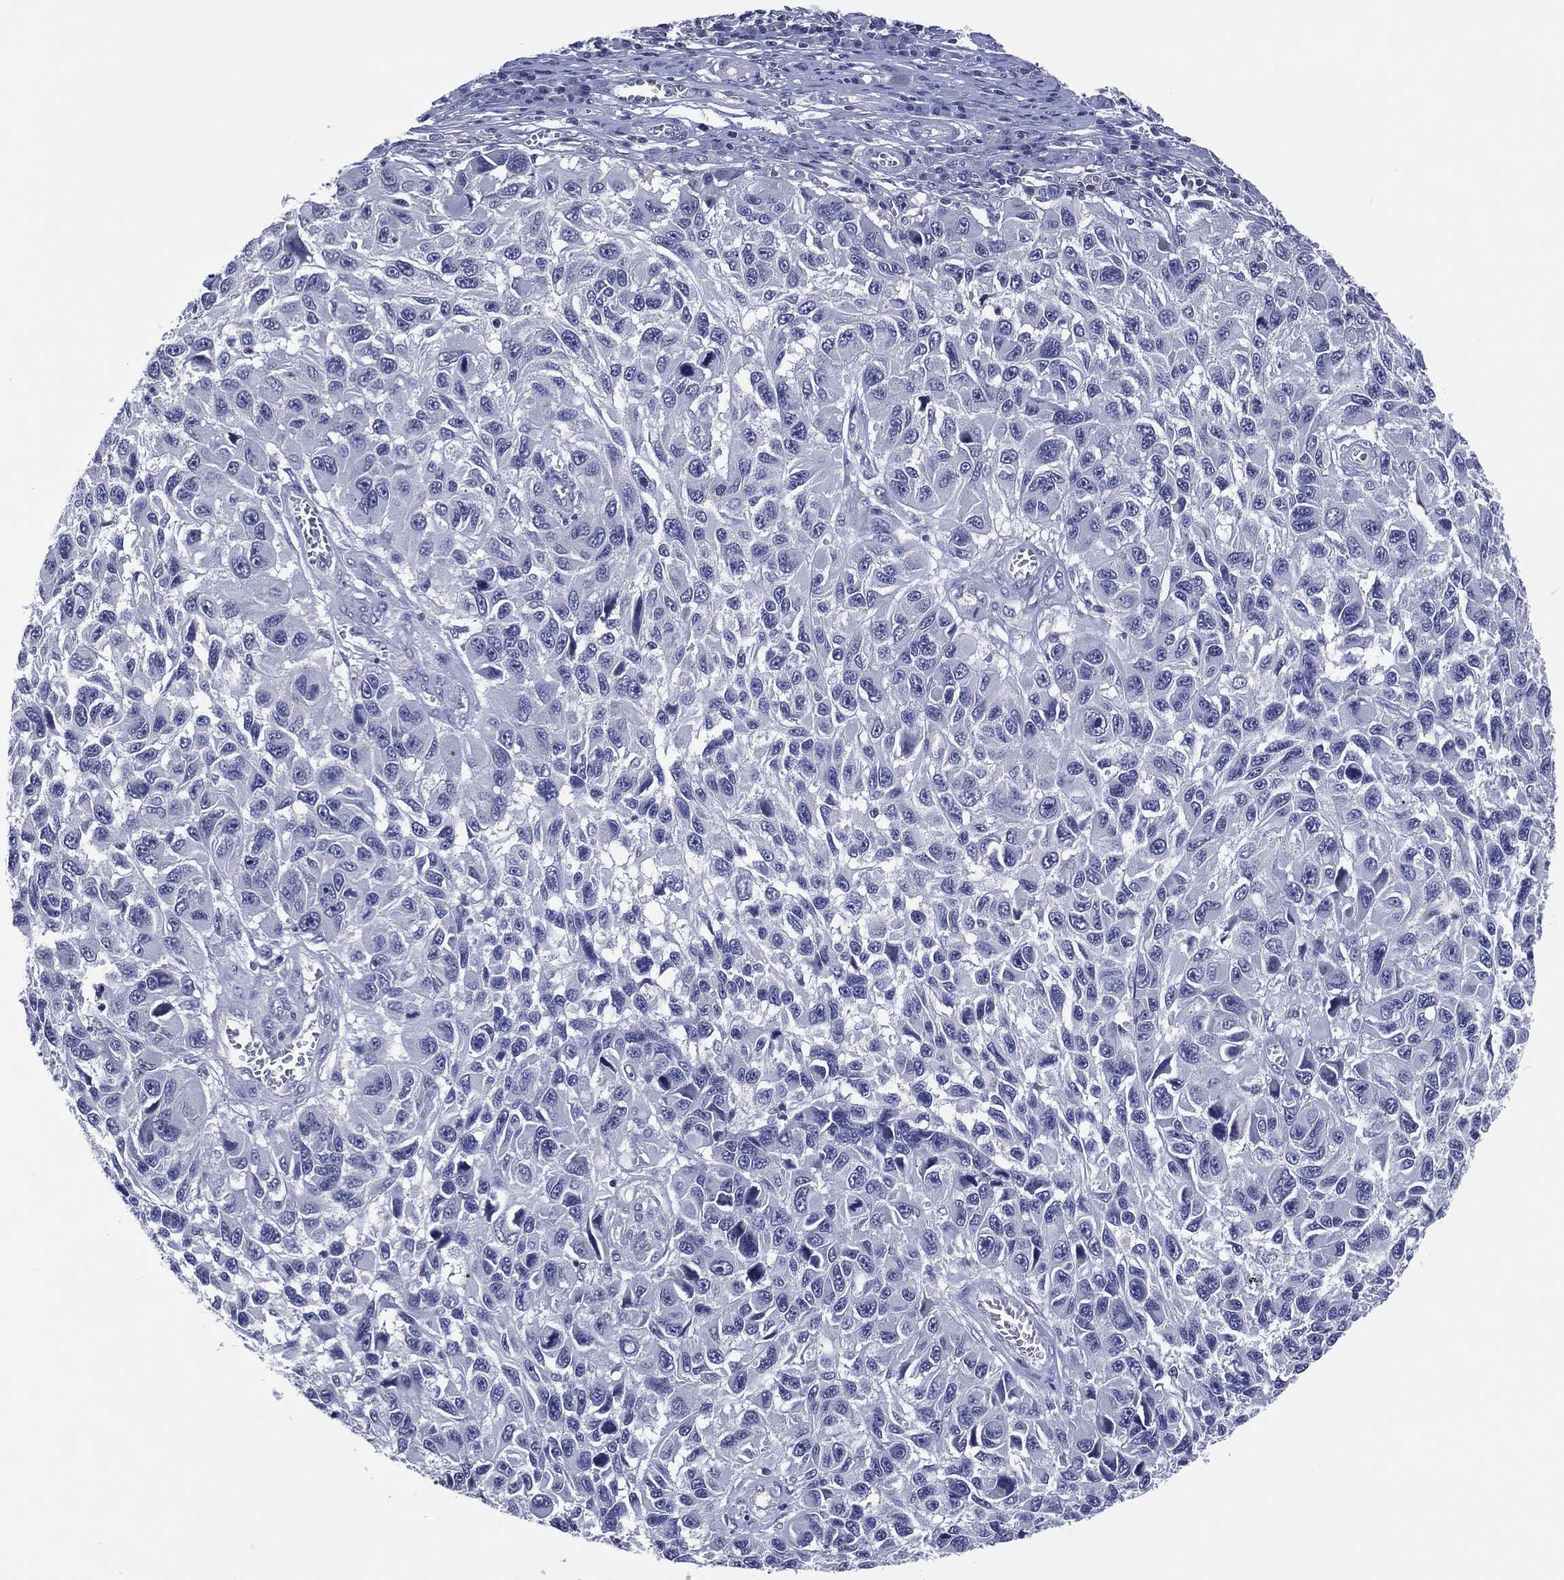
{"staining": {"intensity": "negative", "quantity": "none", "location": "none"}, "tissue": "melanoma", "cell_type": "Tumor cells", "image_type": "cancer", "snomed": [{"axis": "morphology", "description": "Malignant melanoma, NOS"}, {"axis": "topography", "description": "Skin"}], "caption": "This is an immunohistochemistry micrograph of malignant melanoma. There is no expression in tumor cells.", "gene": "TRIM31", "patient": {"sex": "male", "age": 53}}